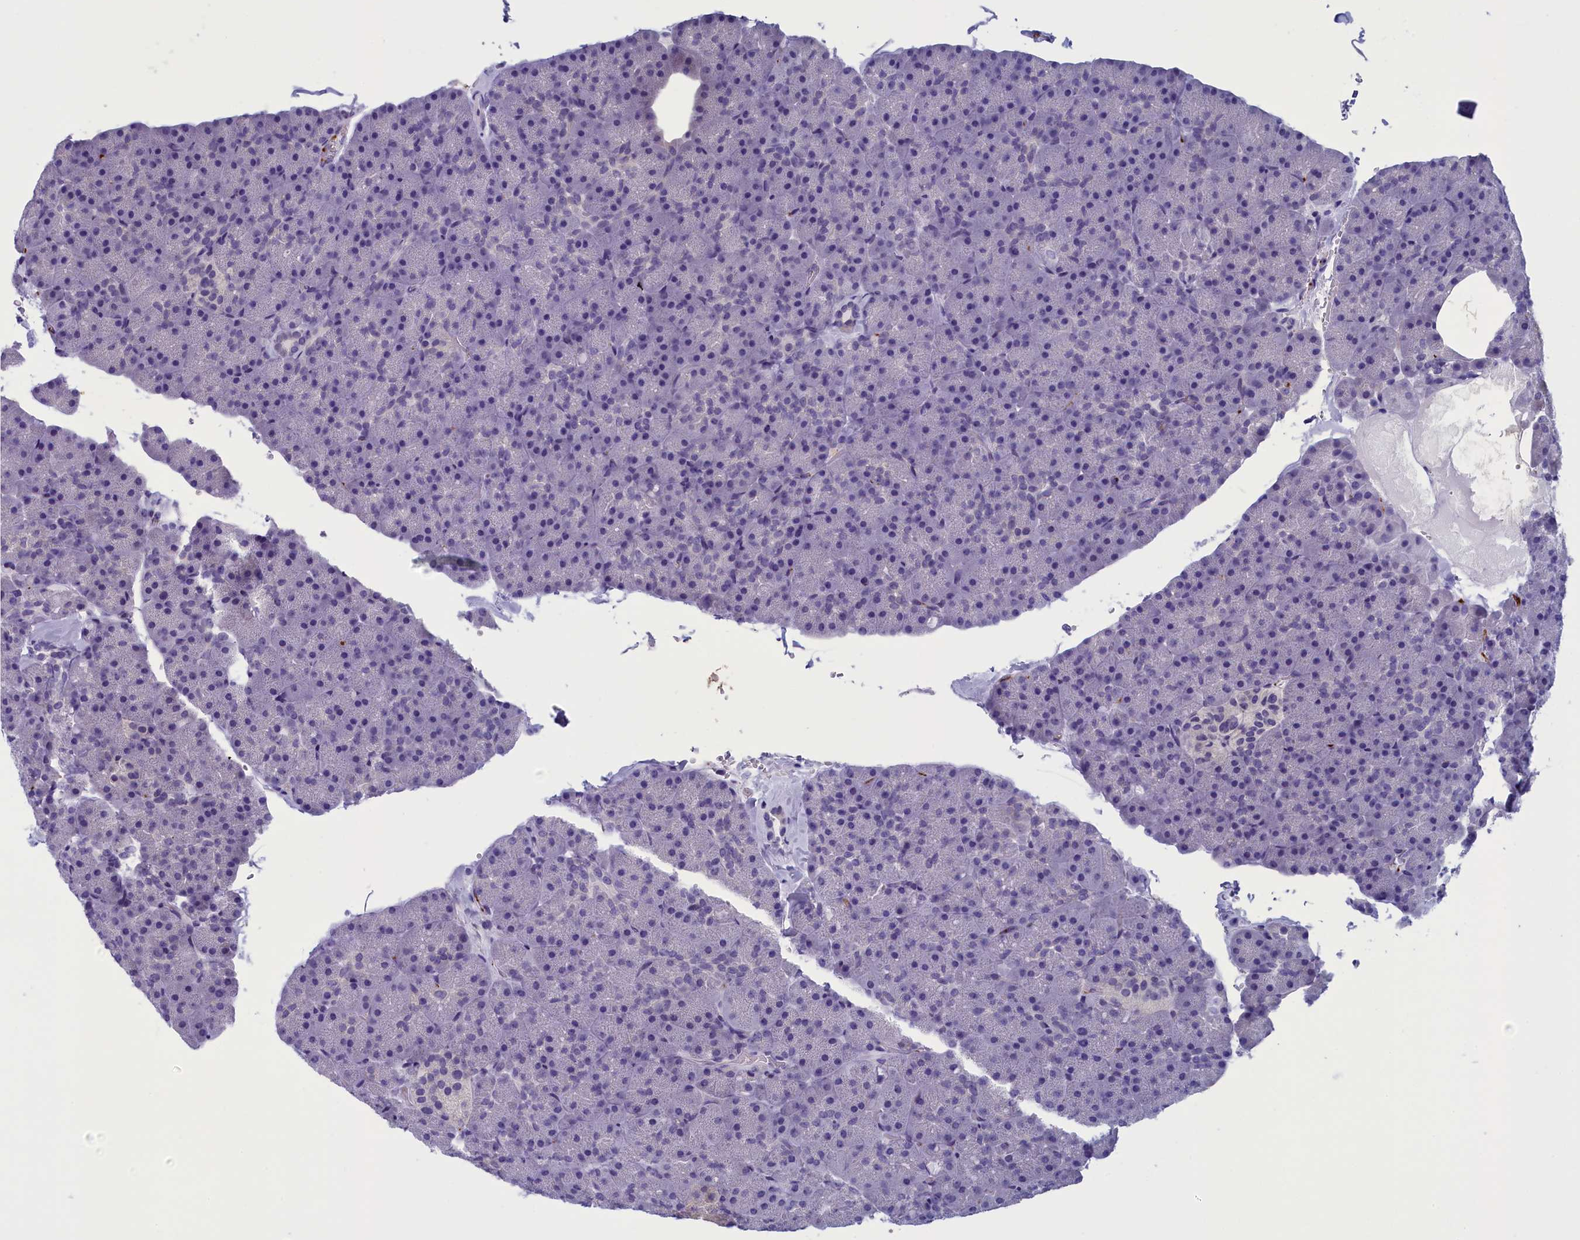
{"staining": {"intensity": "negative", "quantity": "none", "location": "none"}, "tissue": "pancreas", "cell_type": "Exocrine glandular cells", "image_type": "normal", "snomed": [{"axis": "morphology", "description": "Normal tissue, NOS"}, {"axis": "topography", "description": "Pancreas"}], "caption": "Exocrine glandular cells show no significant expression in unremarkable pancreas. (Brightfield microscopy of DAB immunohistochemistry (IHC) at high magnification).", "gene": "AIFM2", "patient": {"sex": "male", "age": 36}}